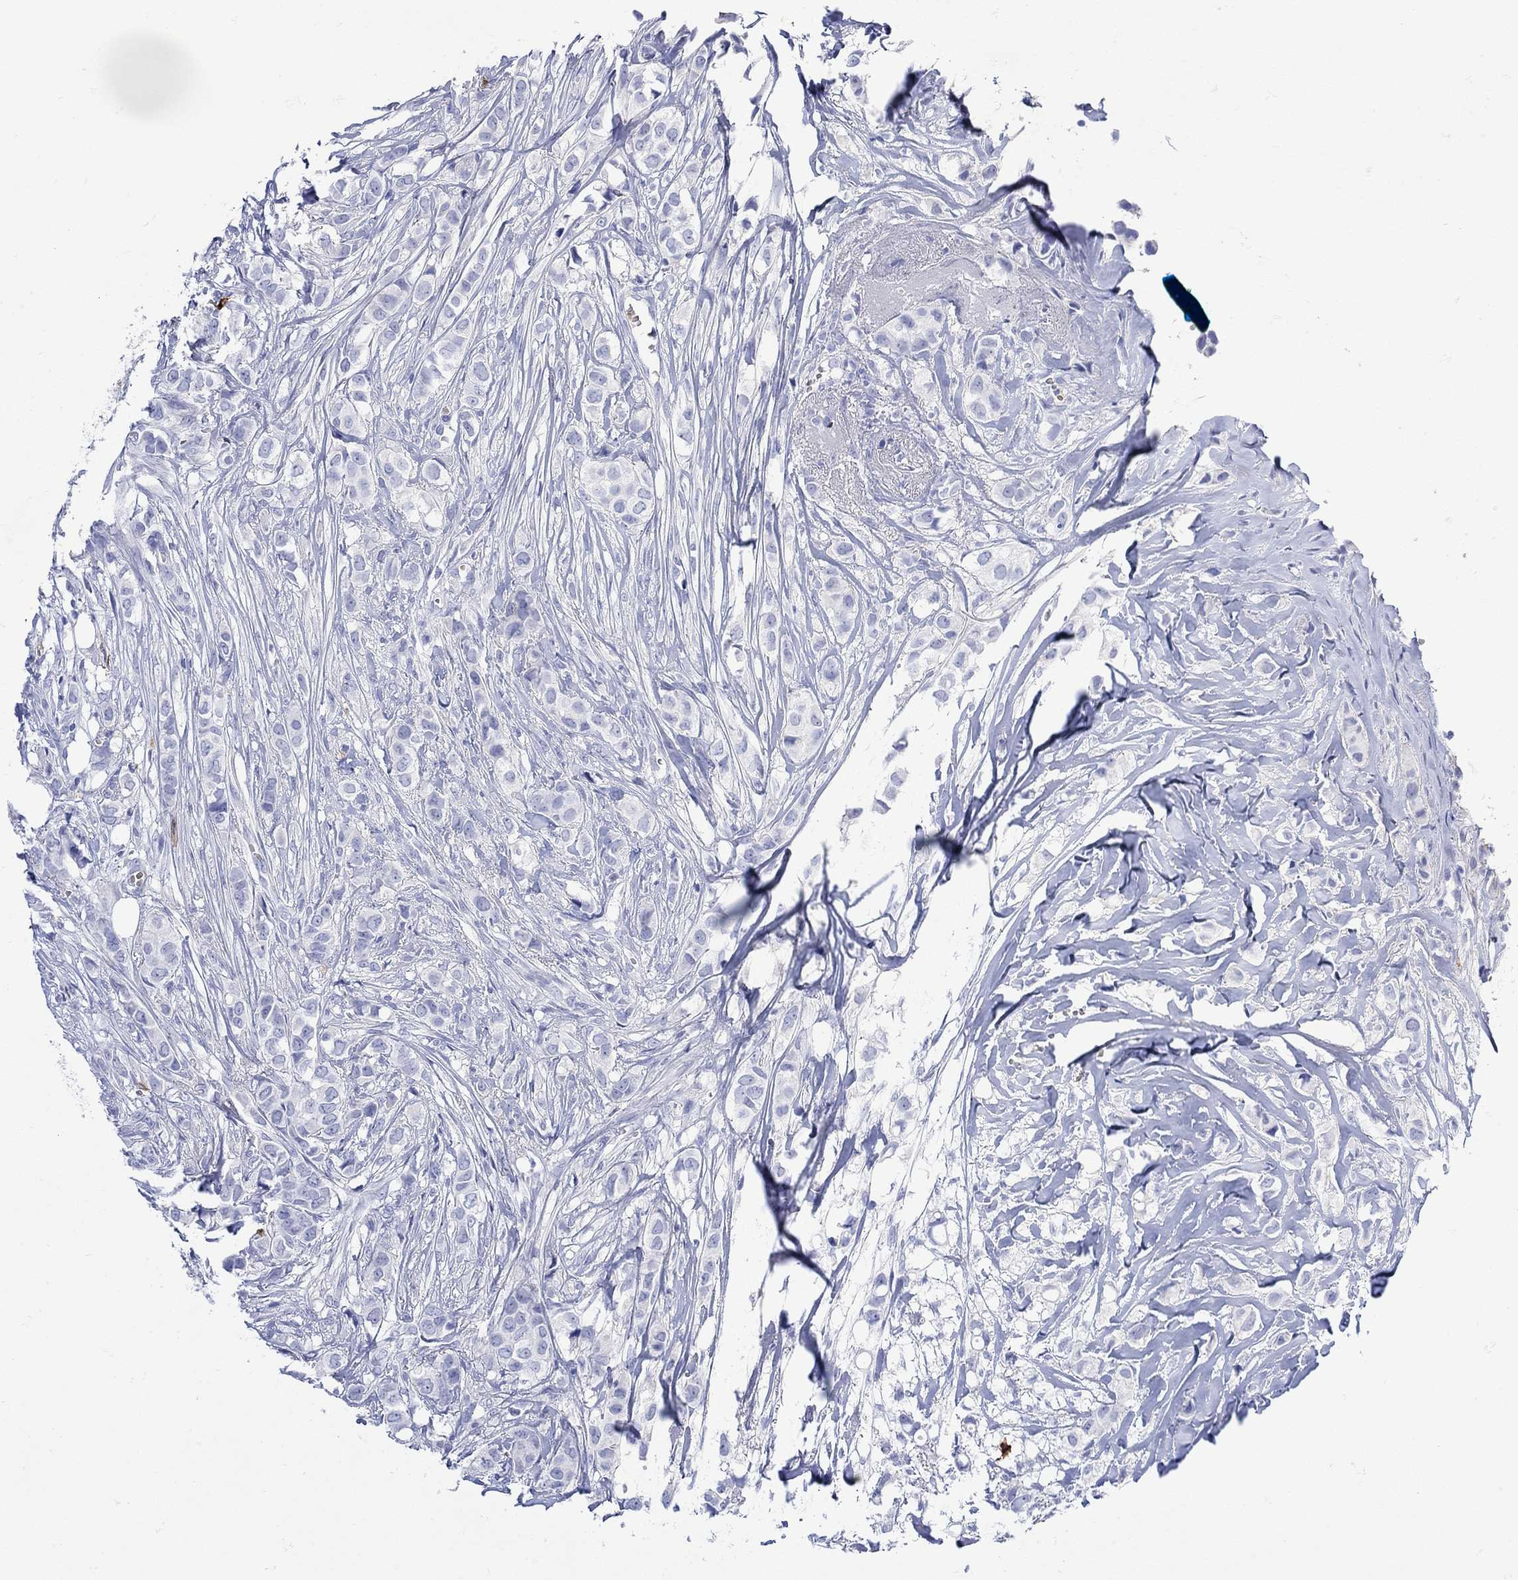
{"staining": {"intensity": "negative", "quantity": "none", "location": "none"}, "tissue": "breast cancer", "cell_type": "Tumor cells", "image_type": "cancer", "snomed": [{"axis": "morphology", "description": "Duct carcinoma"}, {"axis": "topography", "description": "Breast"}], "caption": "Immunohistochemistry (IHC) histopathology image of neoplastic tissue: human breast intraductal carcinoma stained with DAB (3,3'-diaminobenzidine) reveals no significant protein expression in tumor cells.", "gene": "LINGO3", "patient": {"sex": "female", "age": 85}}